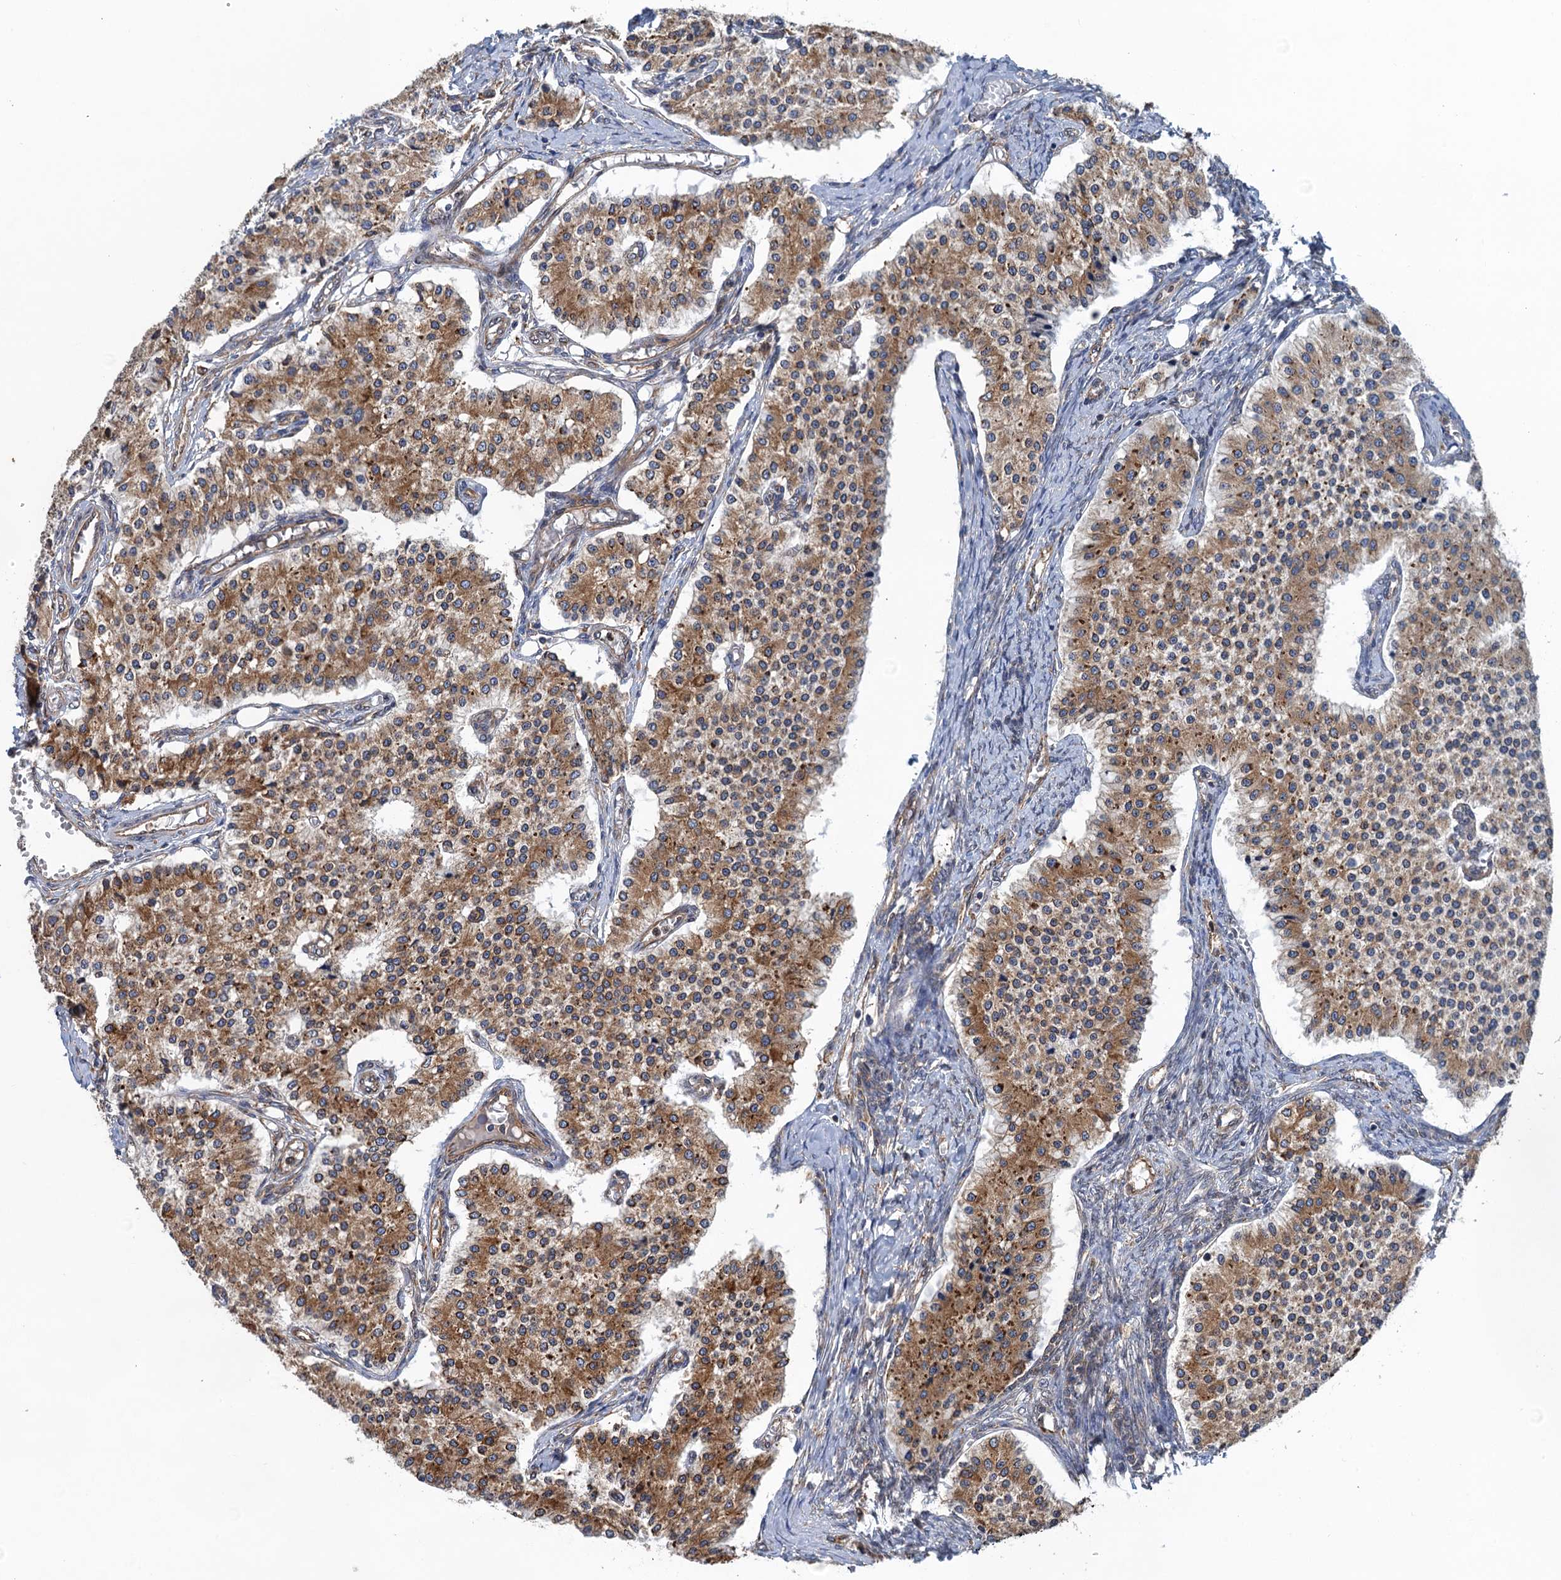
{"staining": {"intensity": "moderate", "quantity": ">75%", "location": "cytoplasmic/membranous"}, "tissue": "carcinoid", "cell_type": "Tumor cells", "image_type": "cancer", "snomed": [{"axis": "morphology", "description": "Carcinoid, malignant, NOS"}, {"axis": "topography", "description": "Colon"}], "caption": "The immunohistochemical stain shows moderate cytoplasmic/membranous staining in tumor cells of carcinoid (malignant) tissue.", "gene": "ARMC5", "patient": {"sex": "female", "age": 52}}